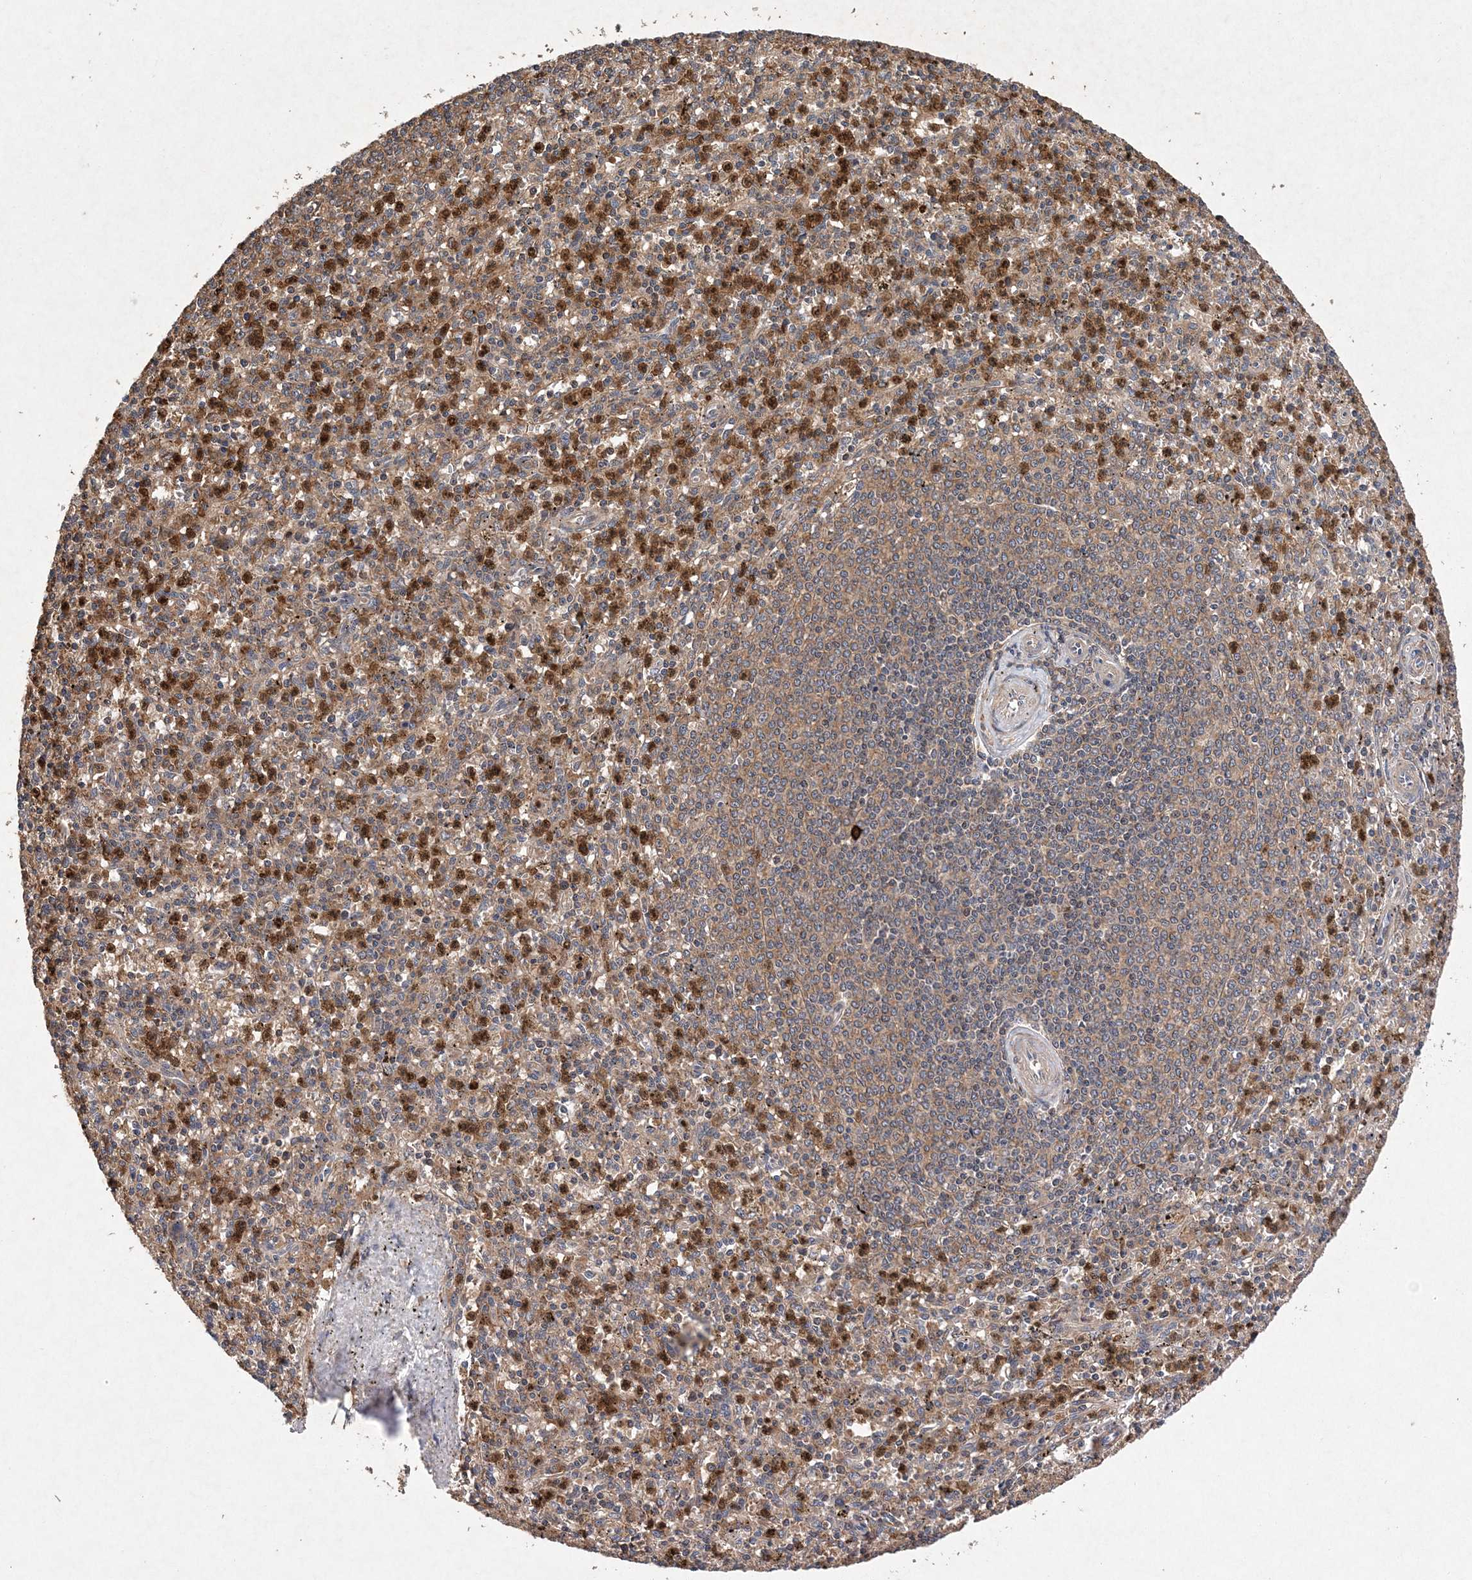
{"staining": {"intensity": "strong", "quantity": "25%-75%", "location": "cytoplasmic/membranous"}, "tissue": "spleen", "cell_type": "Cells in red pulp", "image_type": "normal", "snomed": [{"axis": "morphology", "description": "Normal tissue, NOS"}, {"axis": "topography", "description": "Spleen"}], "caption": "This is a micrograph of immunohistochemistry staining of benign spleen, which shows strong staining in the cytoplasmic/membranous of cells in red pulp.", "gene": "PROSER1", "patient": {"sex": "male", "age": 72}}